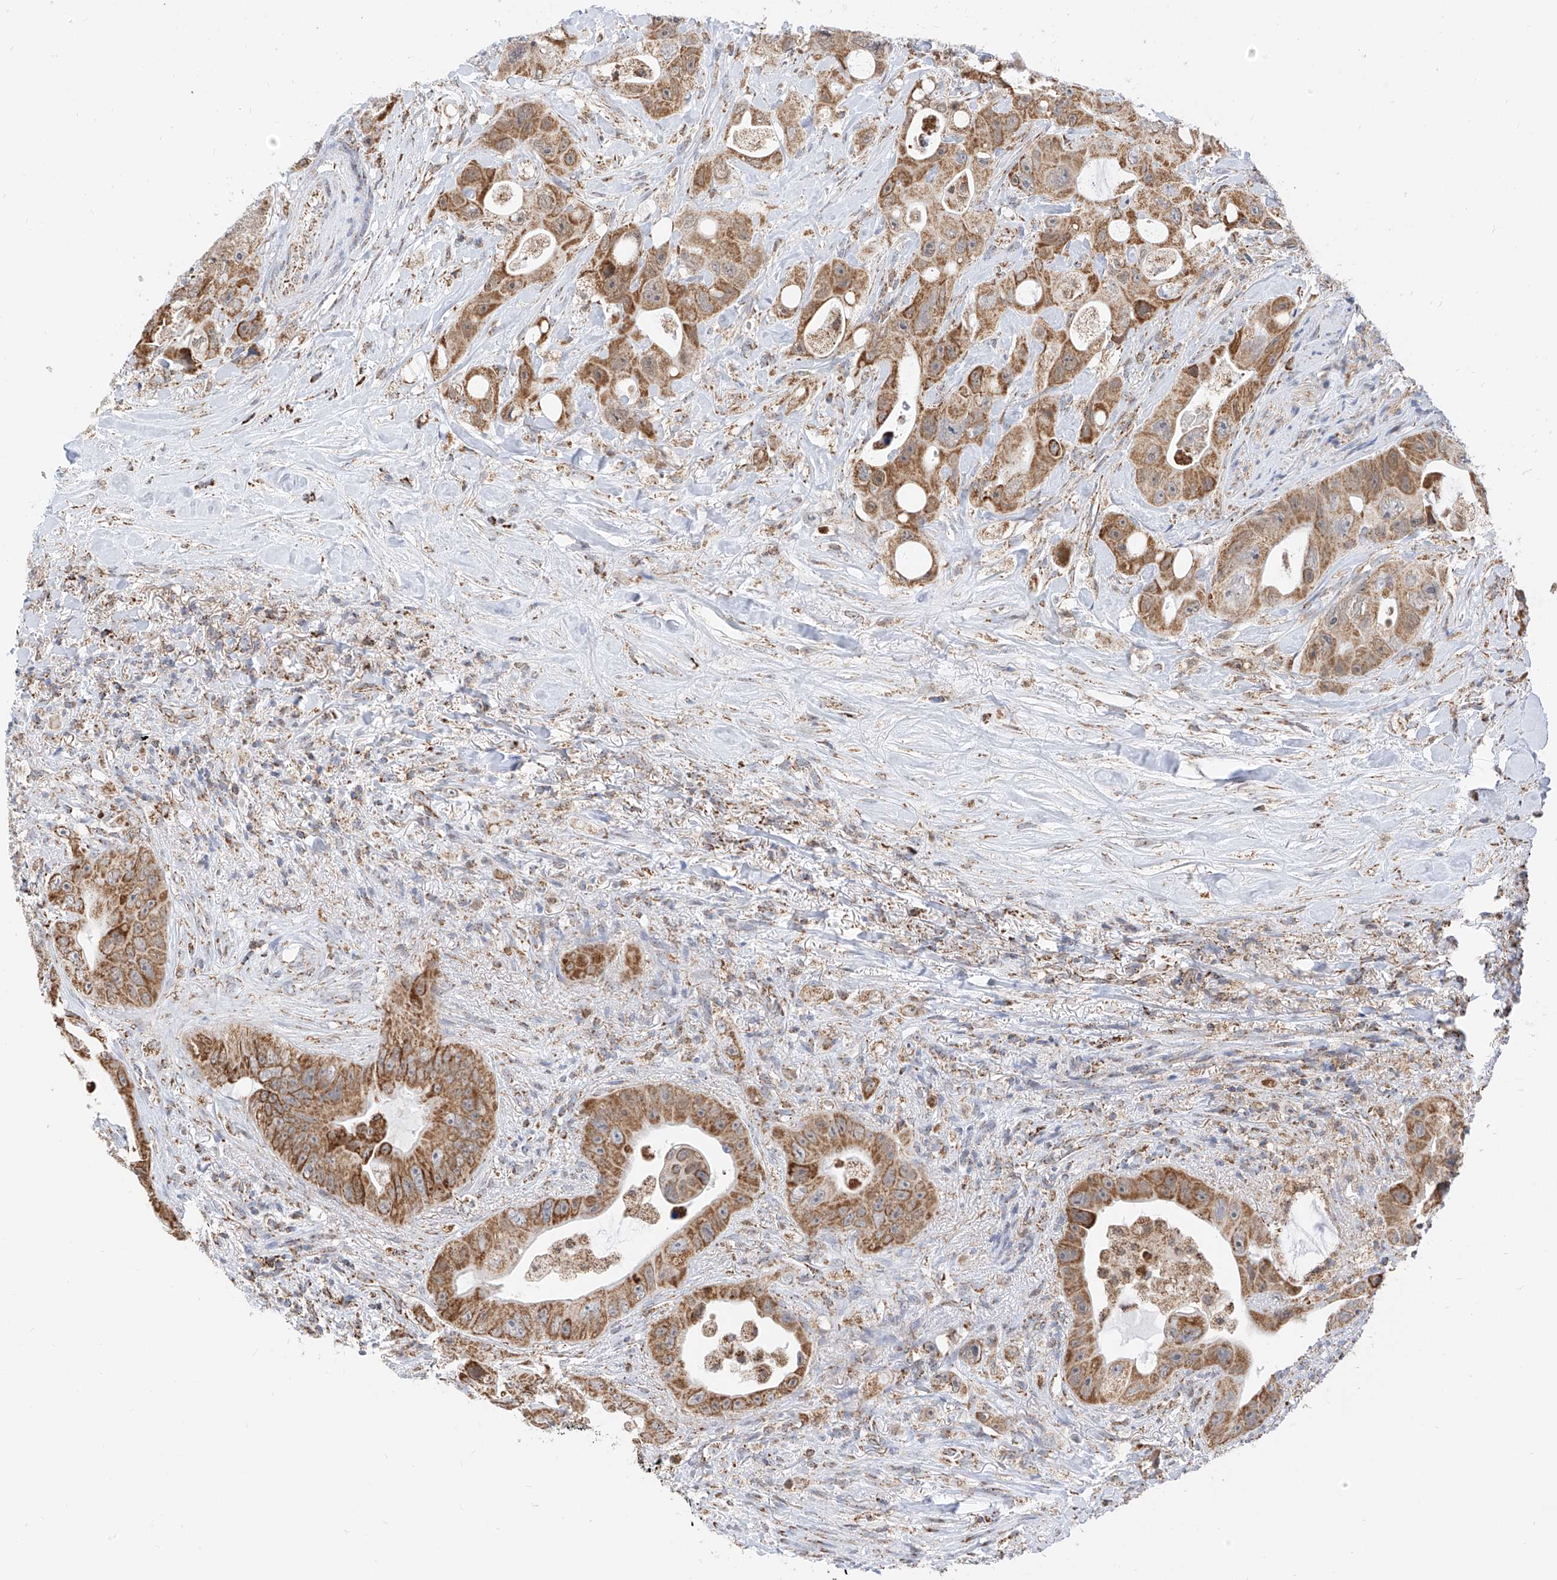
{"staining": {"intensity": "moderate", "quantity": ">75%", "location": "cytoplasmic/membranous"}, "tissue": "colorectal cancer", "cell_type": "Tumor cells", "image_type": "cancer", "snomed": [{"axis": "morphology", "description": "Adenocarcinoma, NOS"}, {"axis": "topography", "description": "Colon"}], "caption": "Approximately >75% of tumor cells in human colorectal cancer (adenocarcinoma) exhibit moderate cytoplasmic/membranous protein positivity as visualized by brown immunohistochemical staining.", "gene": "NALCN", "patient": {"sex": "female", "age": 46}}